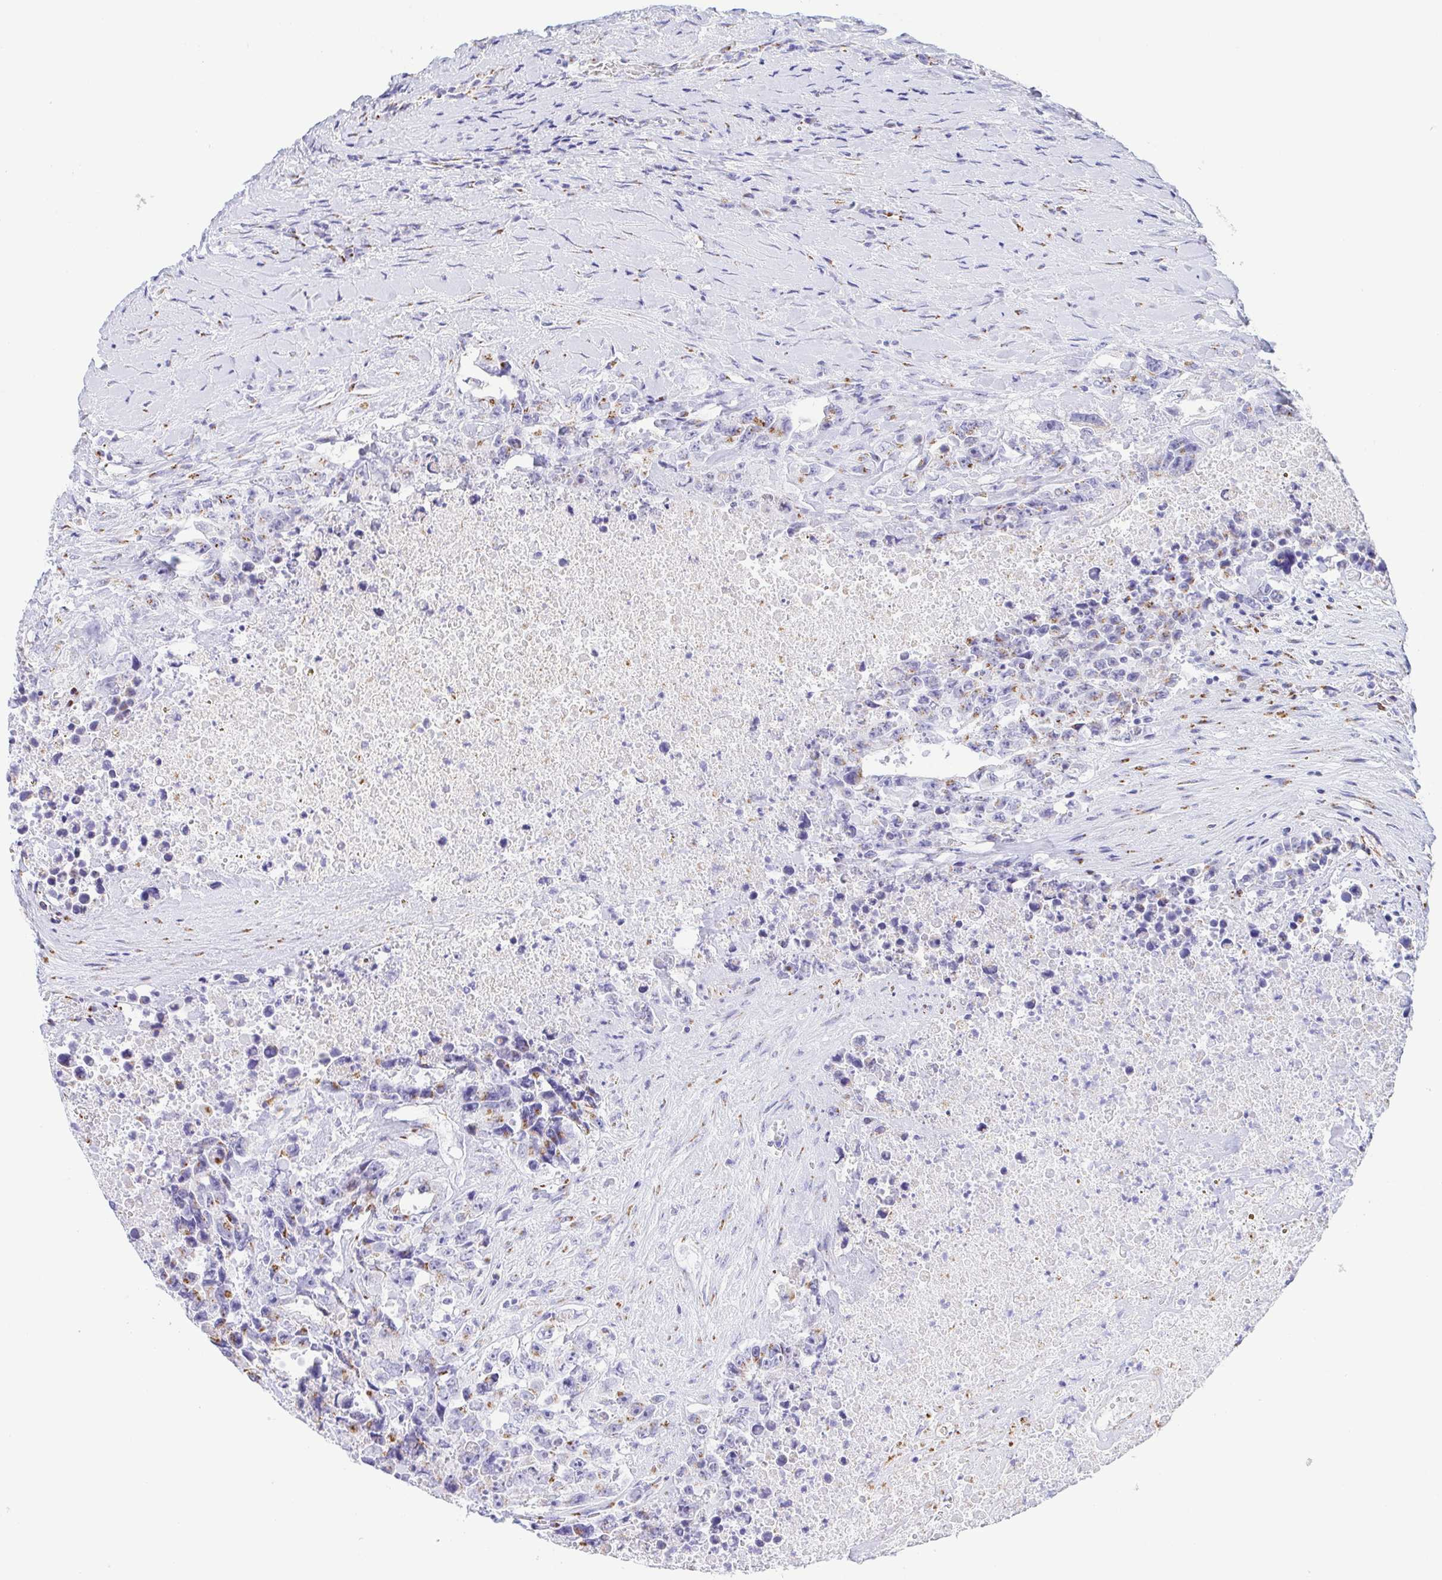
{"staining": {"intensity": "moderate", "quantity": "25%-75%", "location": "cytoplasmic/membranous"}, "tissue": "testis cancer", "cell_type": "Tumor cells", "image_type": "cancer", "snomed": [{"axis": "morphology", "description": "Carcinoma, Embryonal, NOS"}, {"axis": "topography", "description": "Testis"}], "caption": "Immunohistochemical staining of human testis cancer (embryonal carcinoma) demonstrates moderate cytoplasmic/membranous protein positivity in approximately 25%-75% of tumor cells. The staining was performed using DAB (3,3'-diaminobenzidine) to visualize the protein expression in brown, while the nuclei were stained in blue with hematoxylin (Magnification: 20x).", "gene": "SULT1B1", "patient": {"sex": "male", "age": 24}}